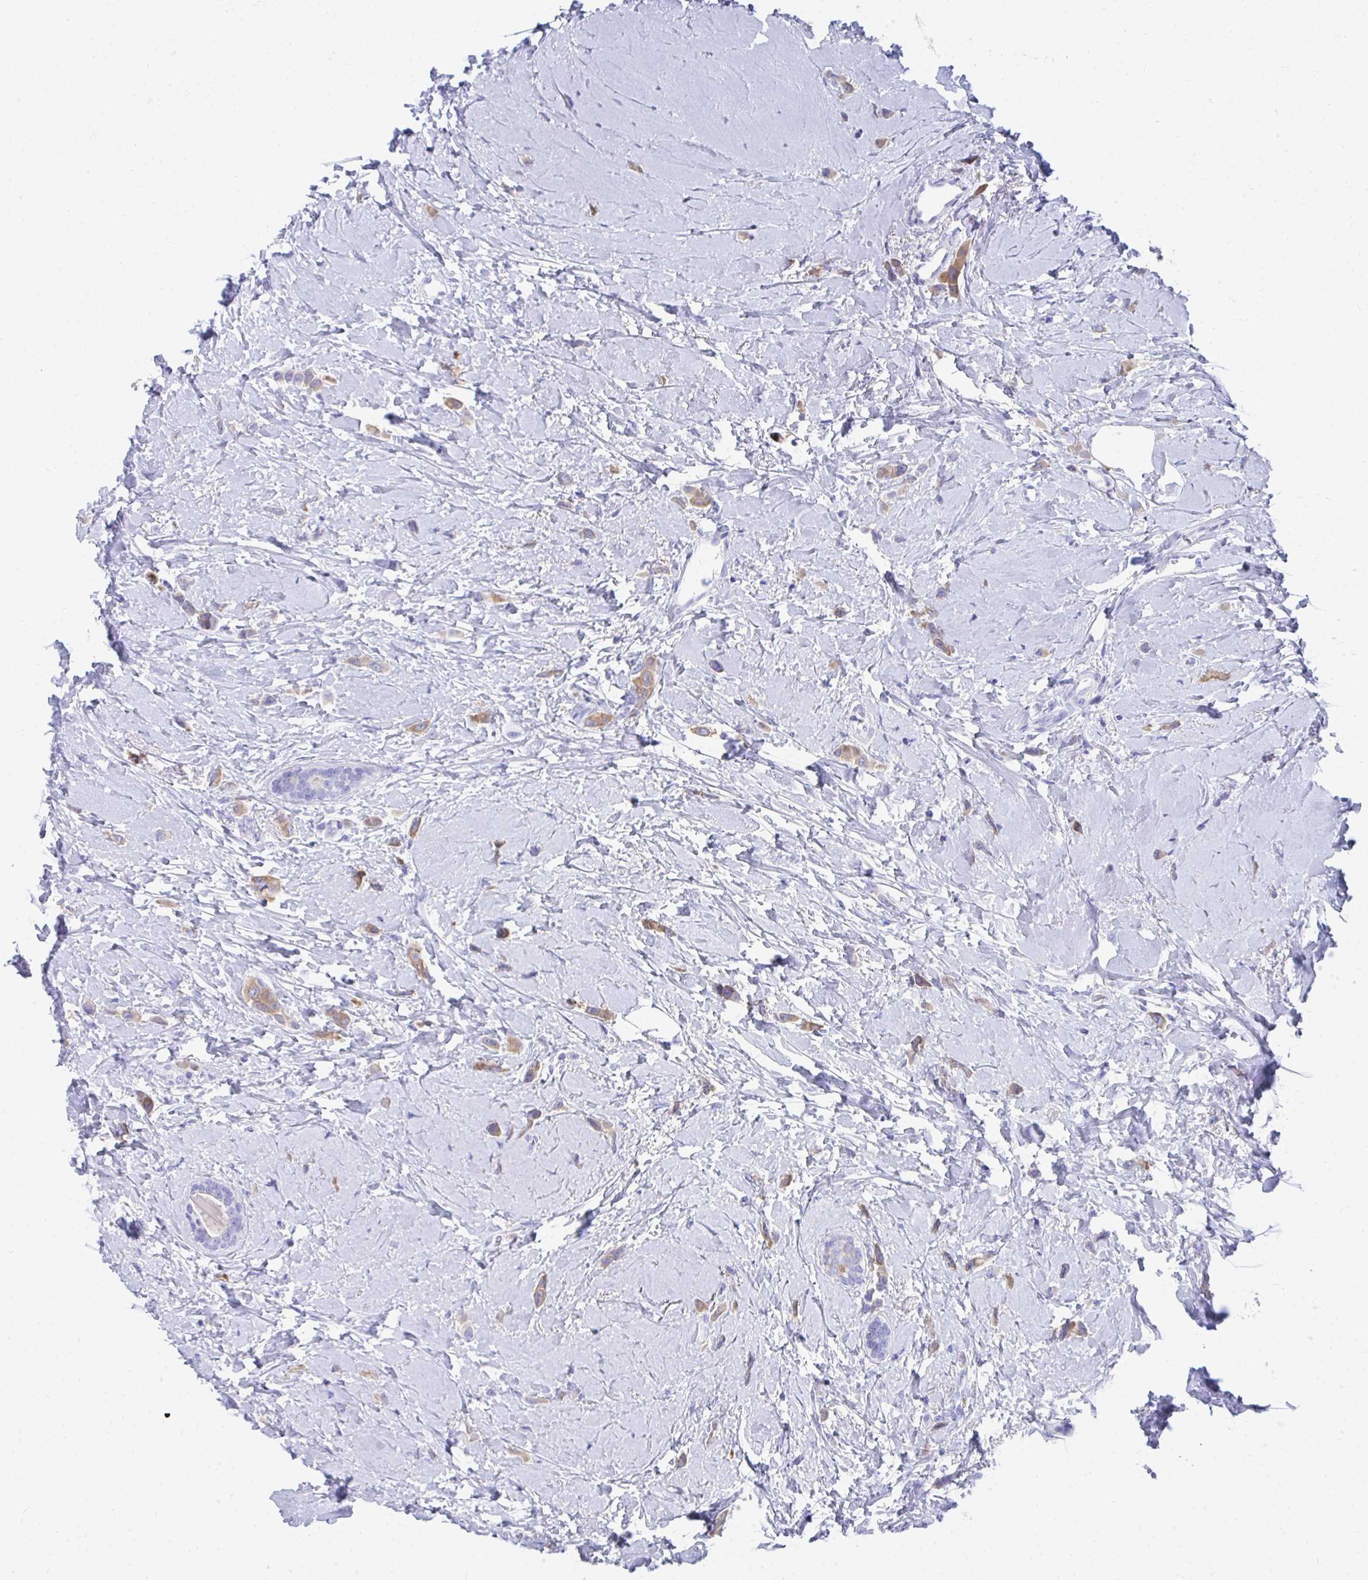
{"staining": {"intensity": "weak", "quantity": ">75%", "location": "cytoplasmic/membranous"}, "tissue": "breast cancer", "cell_type": "Tumor cells", "image_type": "cancer", "snomed": [{"axis": "morphology", "description": "Lobular carcinoma"}, {"axis": "topography", "description": "Breast"}], "caption": "Protein staining by immunohistochemistry (IHC) reveals weak cytoplasmic/membranous staining in about >75% of tumor cells in breast cancer (lobular carcinoma).", "gene": "HGD", "patient": {"sex": "female", "age": 66}}